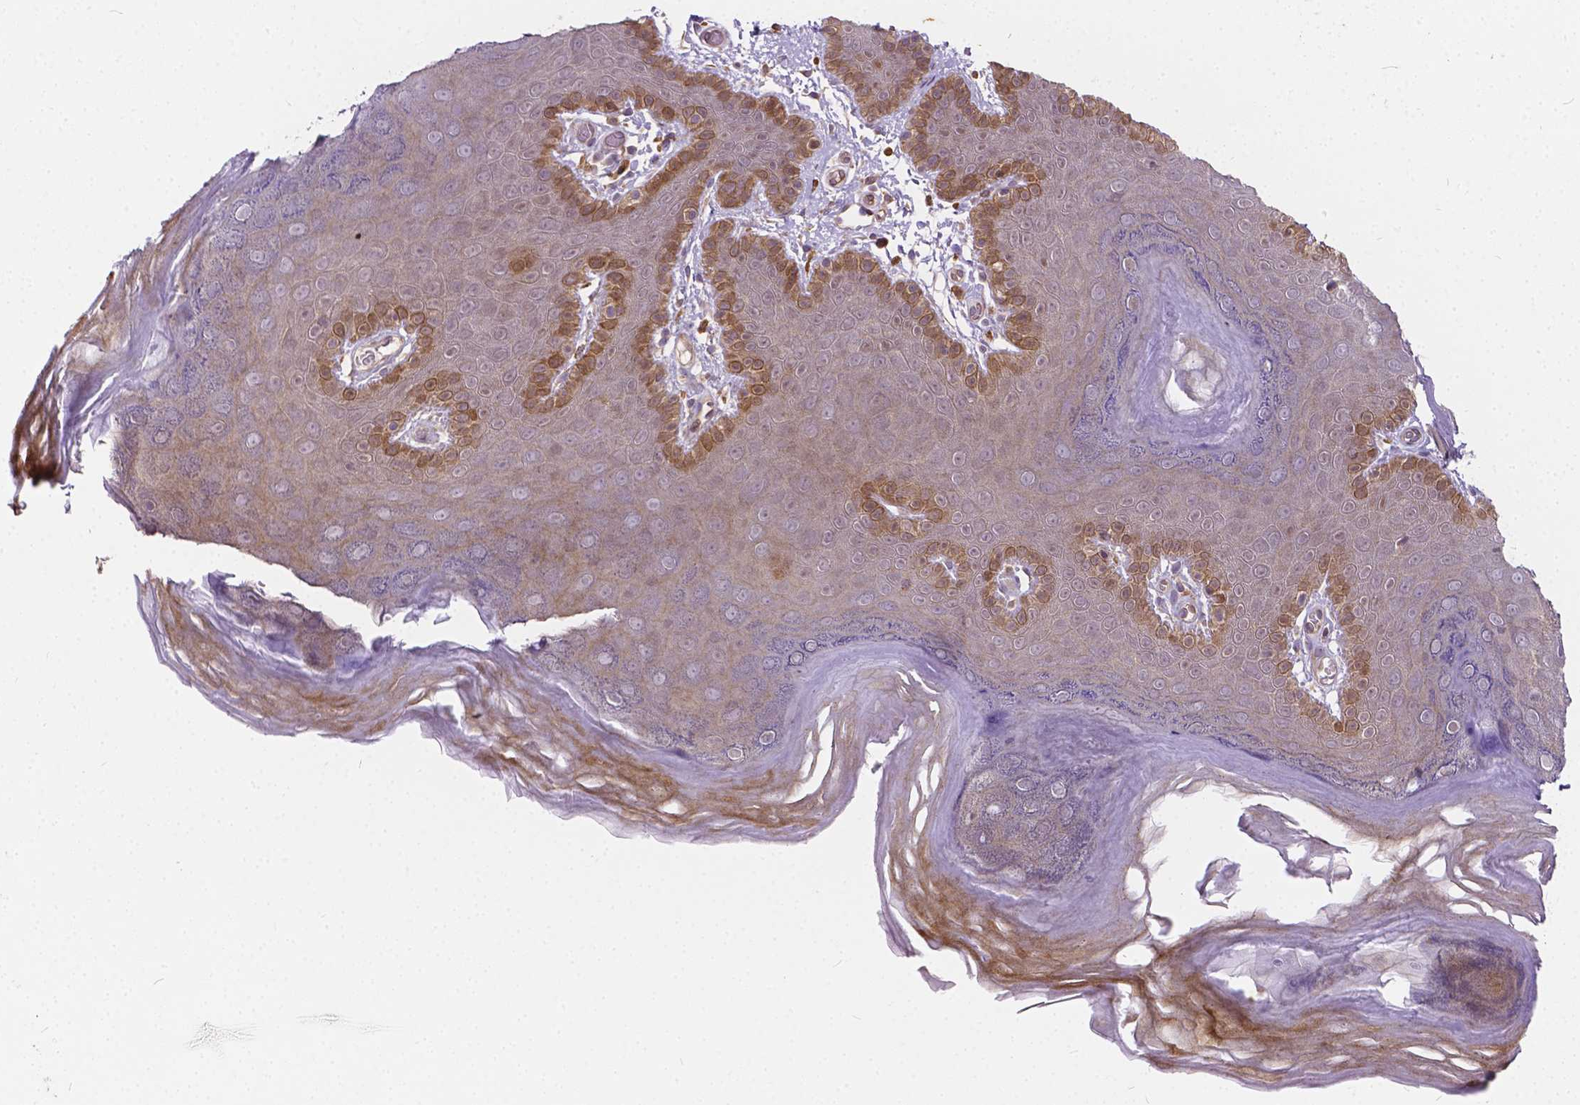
{"staining": {"intensity": "moderate", "quantity": ">75%", "location": "cytoplasmic/membranous,nuclear"}, "tissue": "skin", "cell_type": "Epidermal cells", "image_type": "normal", "snomed": [{"axis": "morphology", "description": "Normal tissue, NOS"}, {"axis": "topography", "description": "Anal"}], "caption": "Immunohistochemistry photomicrograph of unremarkable human skin stained for a protein (brown), which displays medium levels of moderate cytoplasmic/membranous,nuclear staining in about >75% of epidermal cells.", "gene": "INPP5E", "patient": {"sex": "male", "age": 53}}